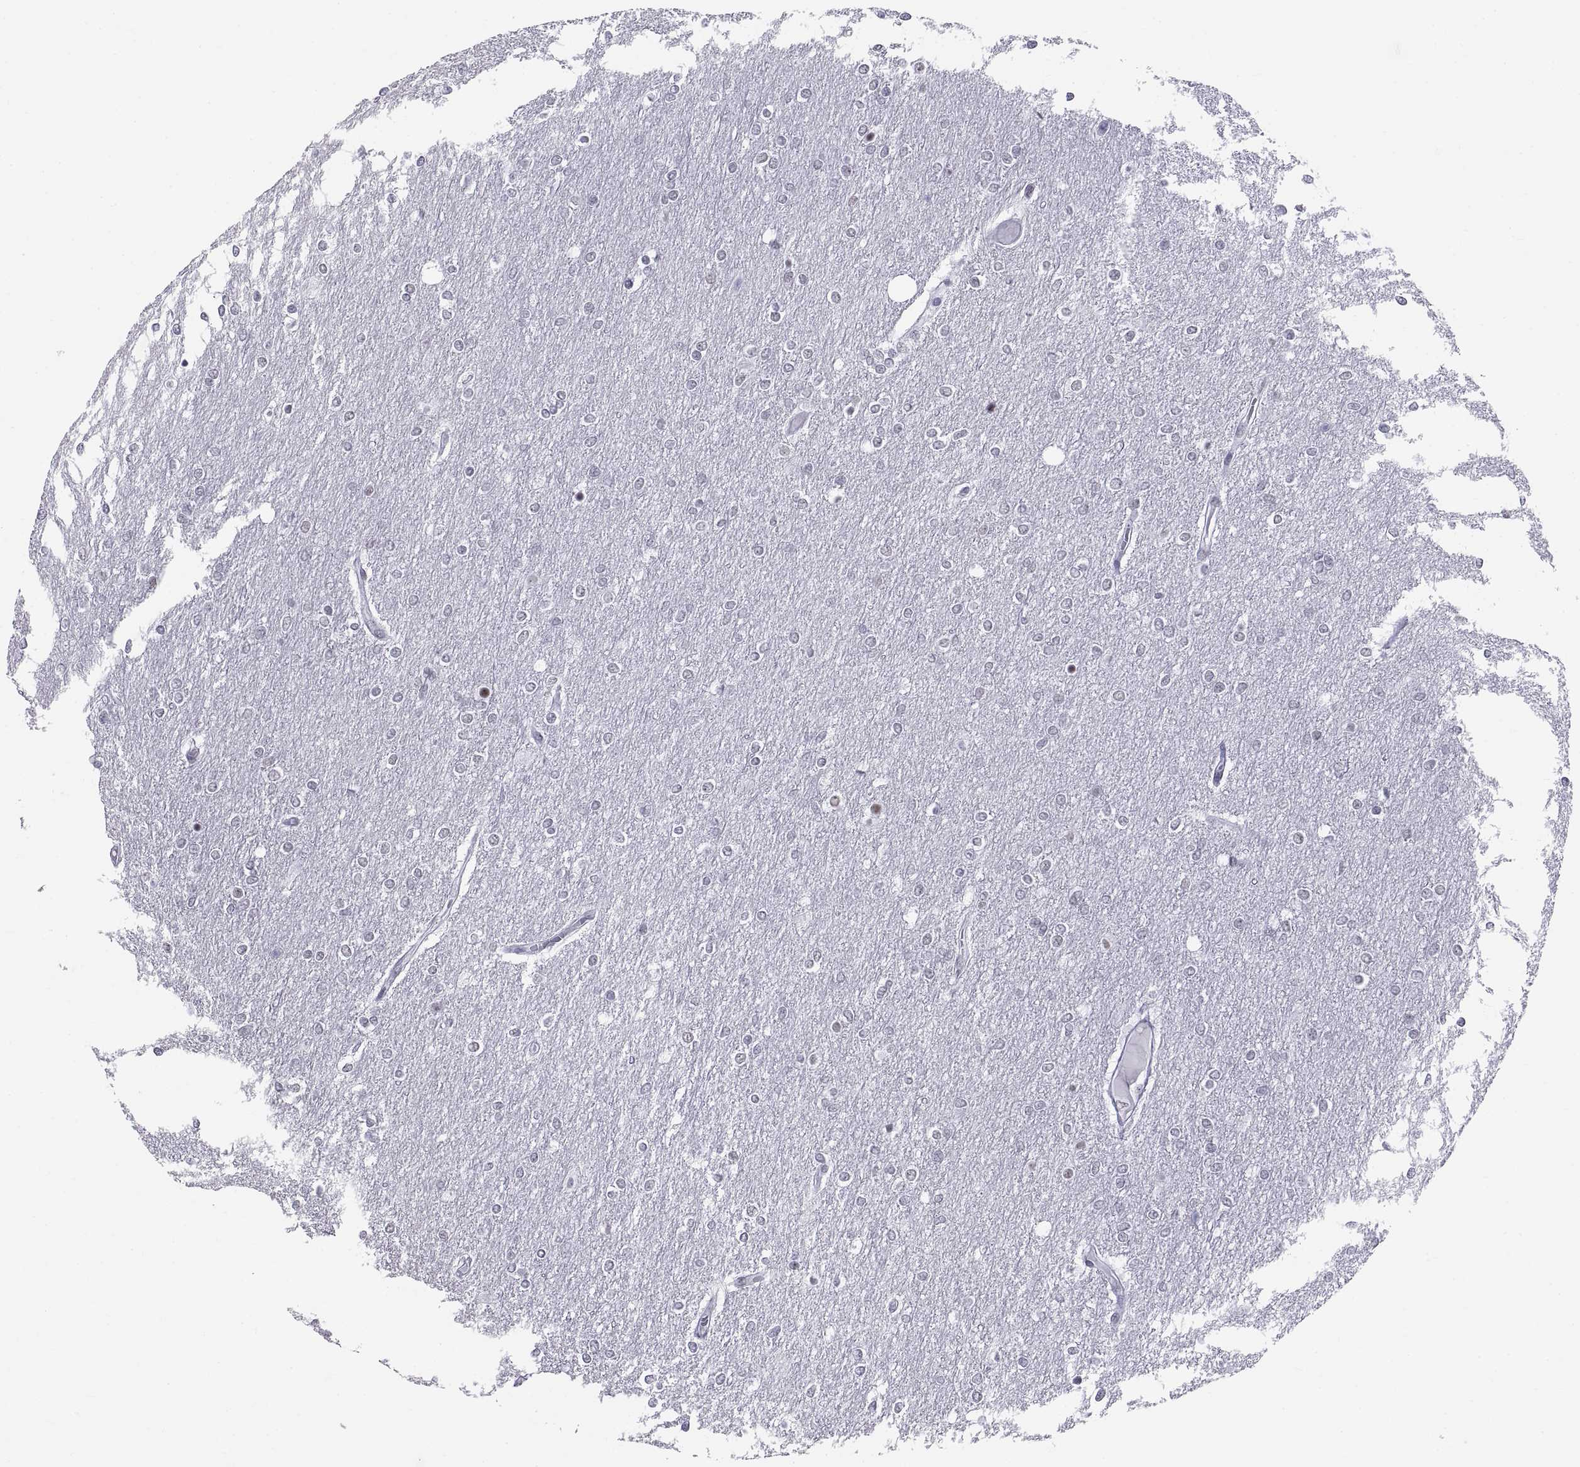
{"staining": {"intensity": "negative", "quantity": "none", "location": "none"}, "tissue": "glioma", "cell_type": "Tumor cells", "image_type": "cancer", "snomed": [{"axis": "morphology", "description": "Glioma, malignant, High grade"}, {"axis": "topography", "description": "Brain"}], "caption": "DAB (3,3'-diaminobenzidine) immunohistochemical staining of human glioma shows no significant positivity in tumor cells. The staining was performed using DAB (3,3'-diaminobenzidine) to visualize the protein expression in brown, while the nuclei were stained in blue with hematoxylin (Magnification: 20x).", "gene": "NEUROD6", "patient": {"sex": "female", "age": 61}}